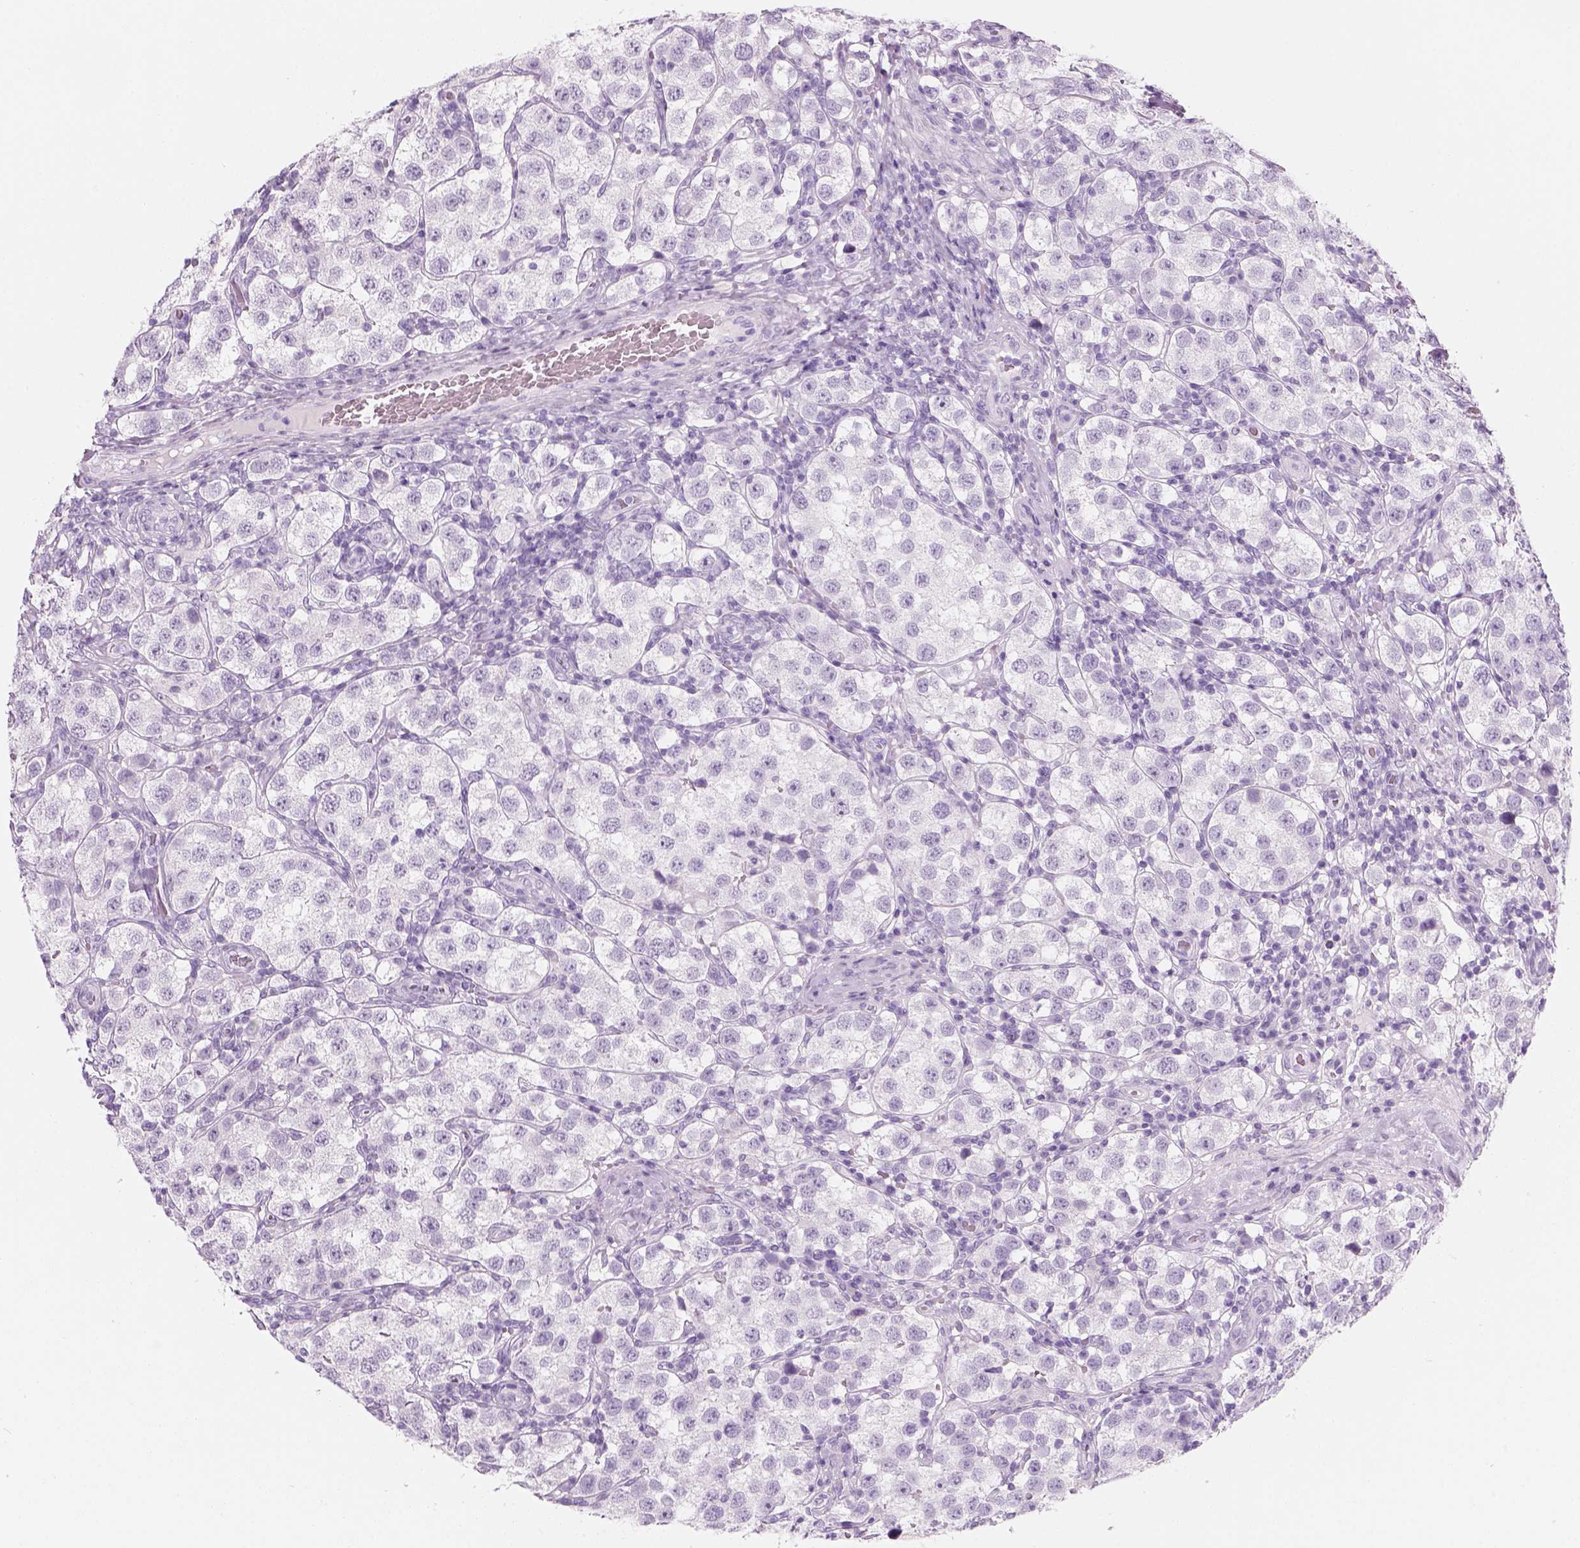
{"staining": {"intensity": "negative", "quantity": "none", "location": "none"}, "tissue": "testis cancer", "cell_type": "Tumor cells", "image_type": "cancer", "snomed": [{"axis": "morphology", "description": "Seminoma, NOS"}, {"axis": "topography", "description": "Testis"}], "caption": "A high-resolution micrograph shows immunohistochemistry staining of seminoma (testis), which exhibits no significant staining in tumor cells. (Immunohistochemistry, brightfield microscopy, high magnification).", "gene": "KRTAP11-1", "patient": {"sex": "male", "age": 37}}